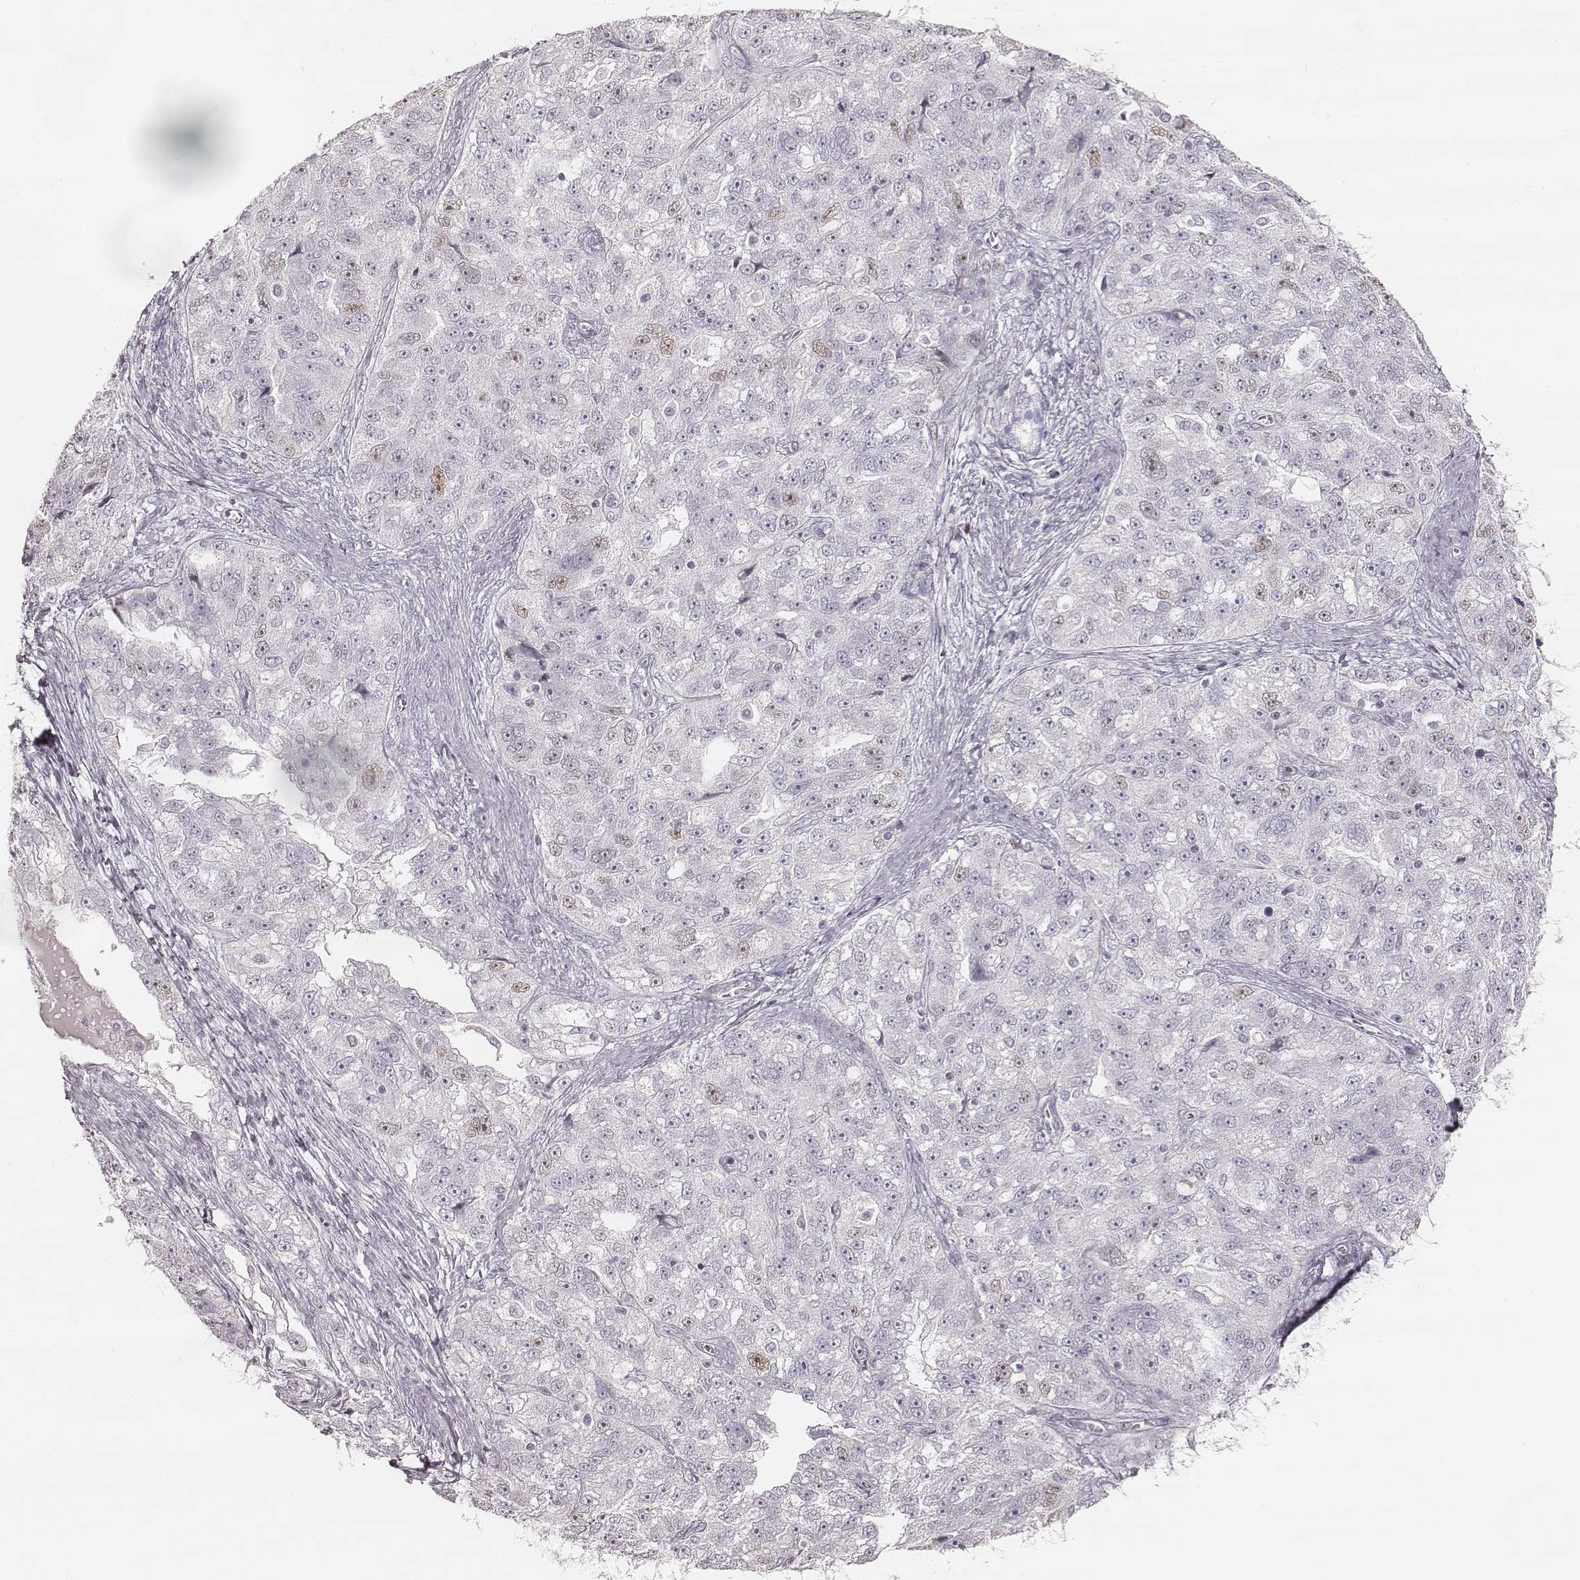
{"staining": {"intensity": "negative", "quantity": "none", "location": "none"}, "tissue": "ovarian cancer", "cell_type": "Tumor cells", "image_type": "cancer", "snomed": [{"axis": "morphology", "description": "Cystadenocarcinoma, serous, NOS"}, {"axis": "topography", "description": "Ovary"}], "caption": "Tumor cells show no significant positivity in serous cystadenocarcinoma (ovarian).", "gene": "TEX37", "patient": {"sex": "female", "age": 51}}